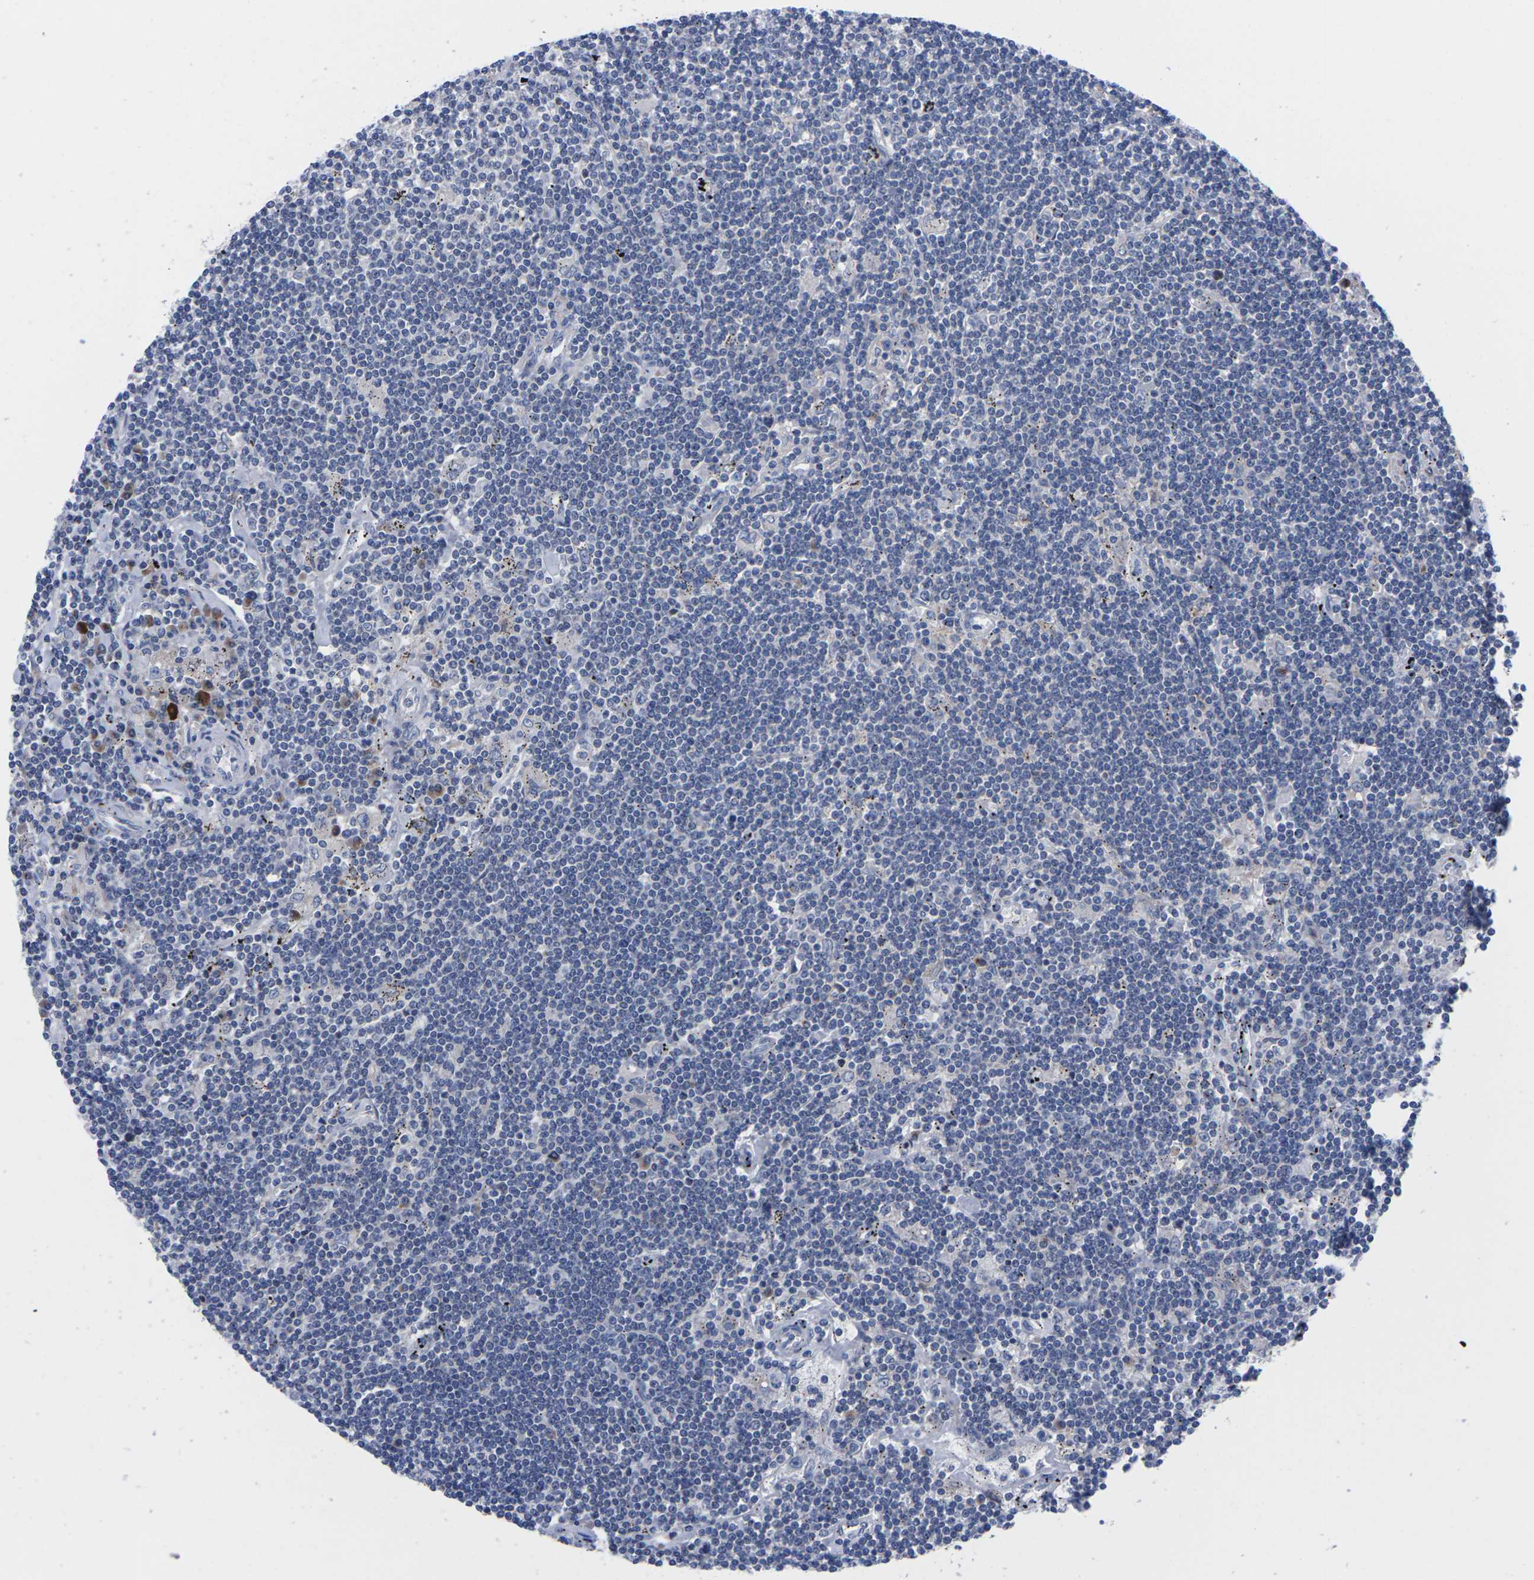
{"staining": {"intensity": "negative", "quantity": "none", "location": "none"}, "tissue": "lymphoma", "cell_type": "Tumor cells", "image_type": "cancer", "snomed": [{"axis": "morphology", "description": "Malignant lymphoma, non-Hodgkin's type, Low grade"}, {"axis": "topography", "description": "Spleen"}], "caption": "This is a photomicrograph of immunohistochemistry (IHC) staining of lymphoma, which shows no expression in tumor cells.", "gene": "FAM210A", "patient": {"sex": "male", "age": 76}}